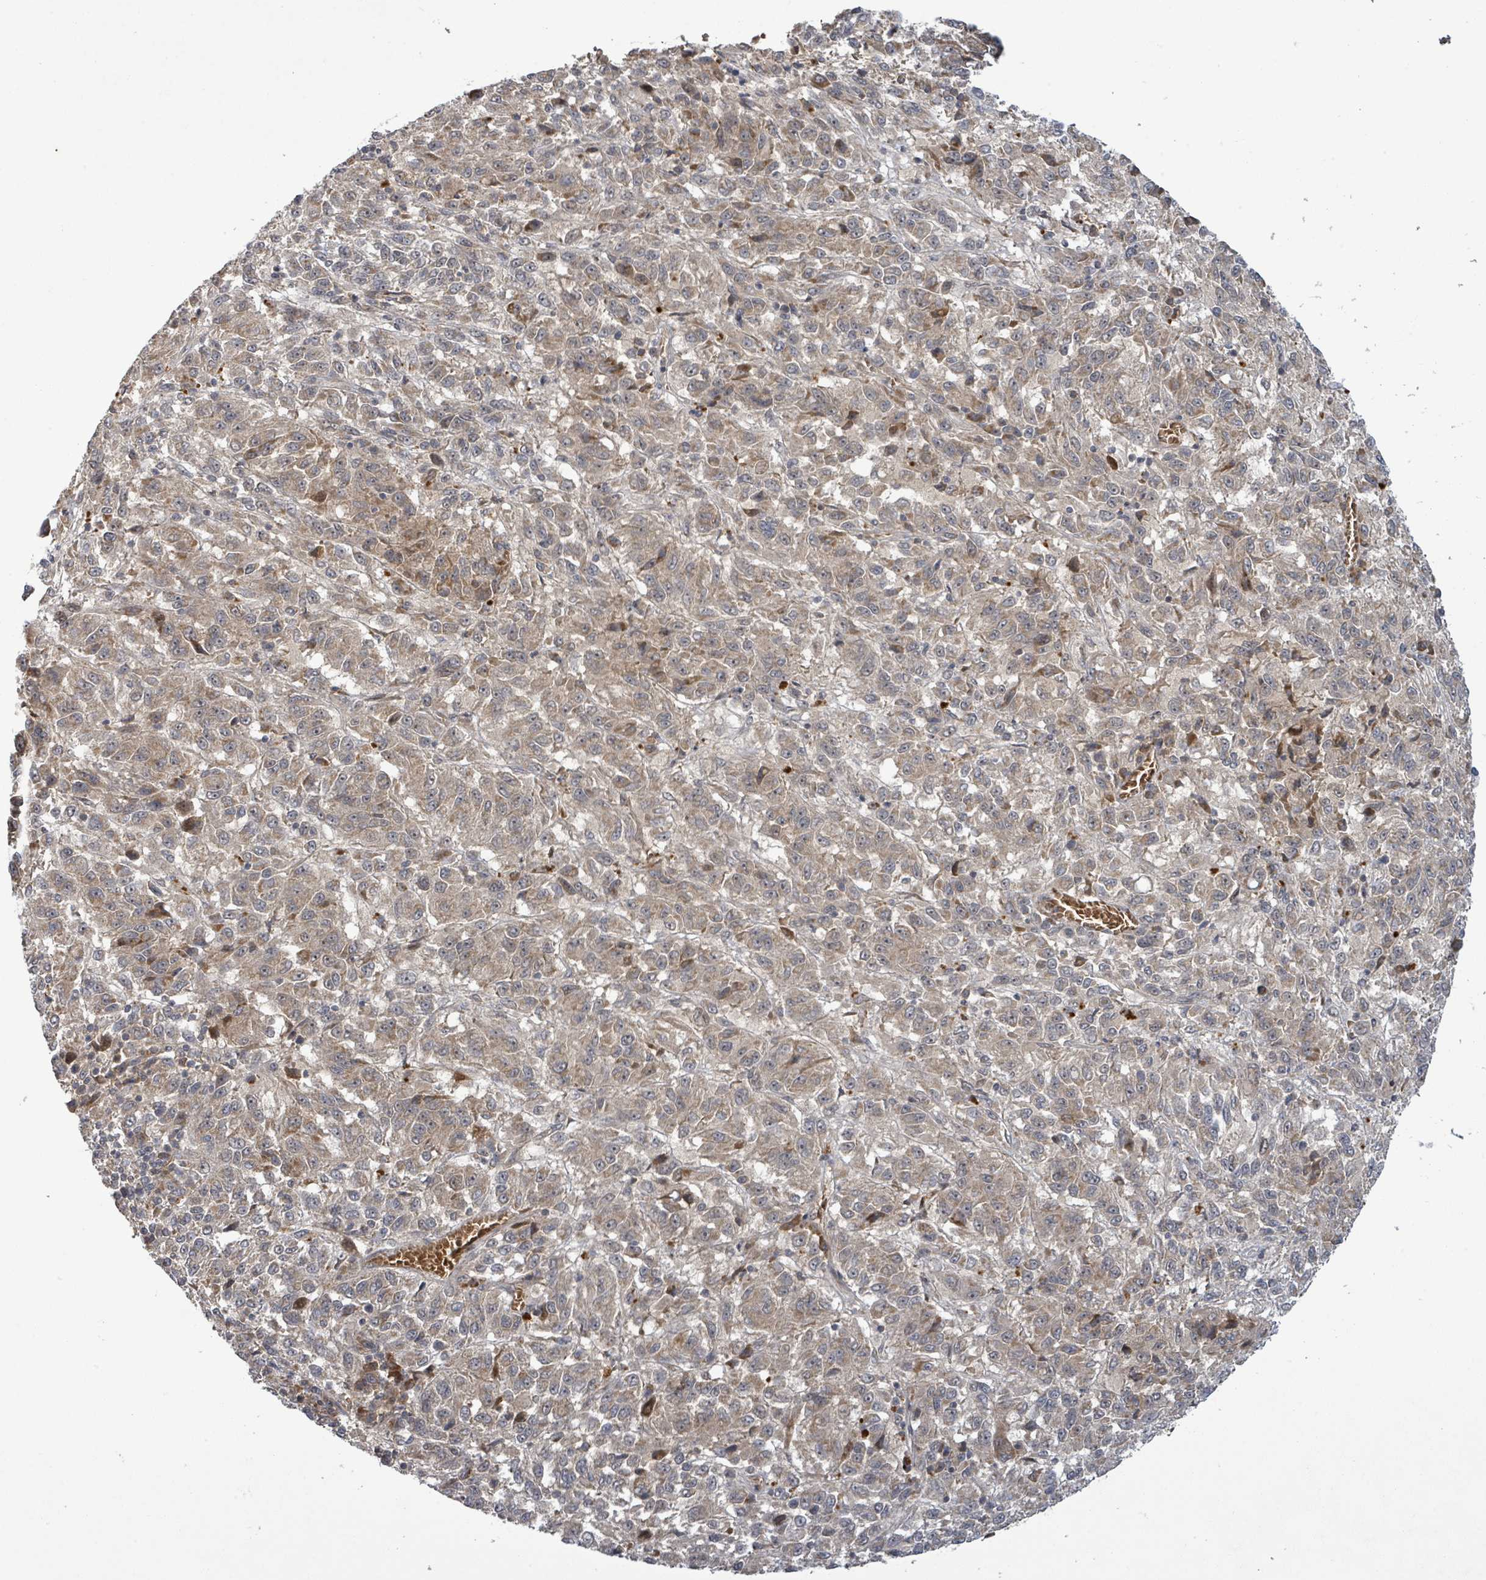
{"staining": {"intensity": "weak", "quantity": ">75%", "location": "cytoplasmic/membranous"}, "tissue": "melanoma", "cell_type": "Tumor cells", "image_type": "cancer", "snomed": [{"axis": "morphology", "description": "Malignant melanoma, Metastatic site"}, {"axis": "topography", "description": "Lung"}], "caption": "Tumor cells show low levels of weak cytoplasmic/membranous staining in approximately >75% of cells in melanoma. The staining was performed using DAB (3,3'-diaminobenzidine) to visualize the protein expression in brown, while the nuclei were stained in blue with hematoxylin (Magnification: 20x).", "gene": "ITGA11", "patient": {"sex": "male", "age": 64}}